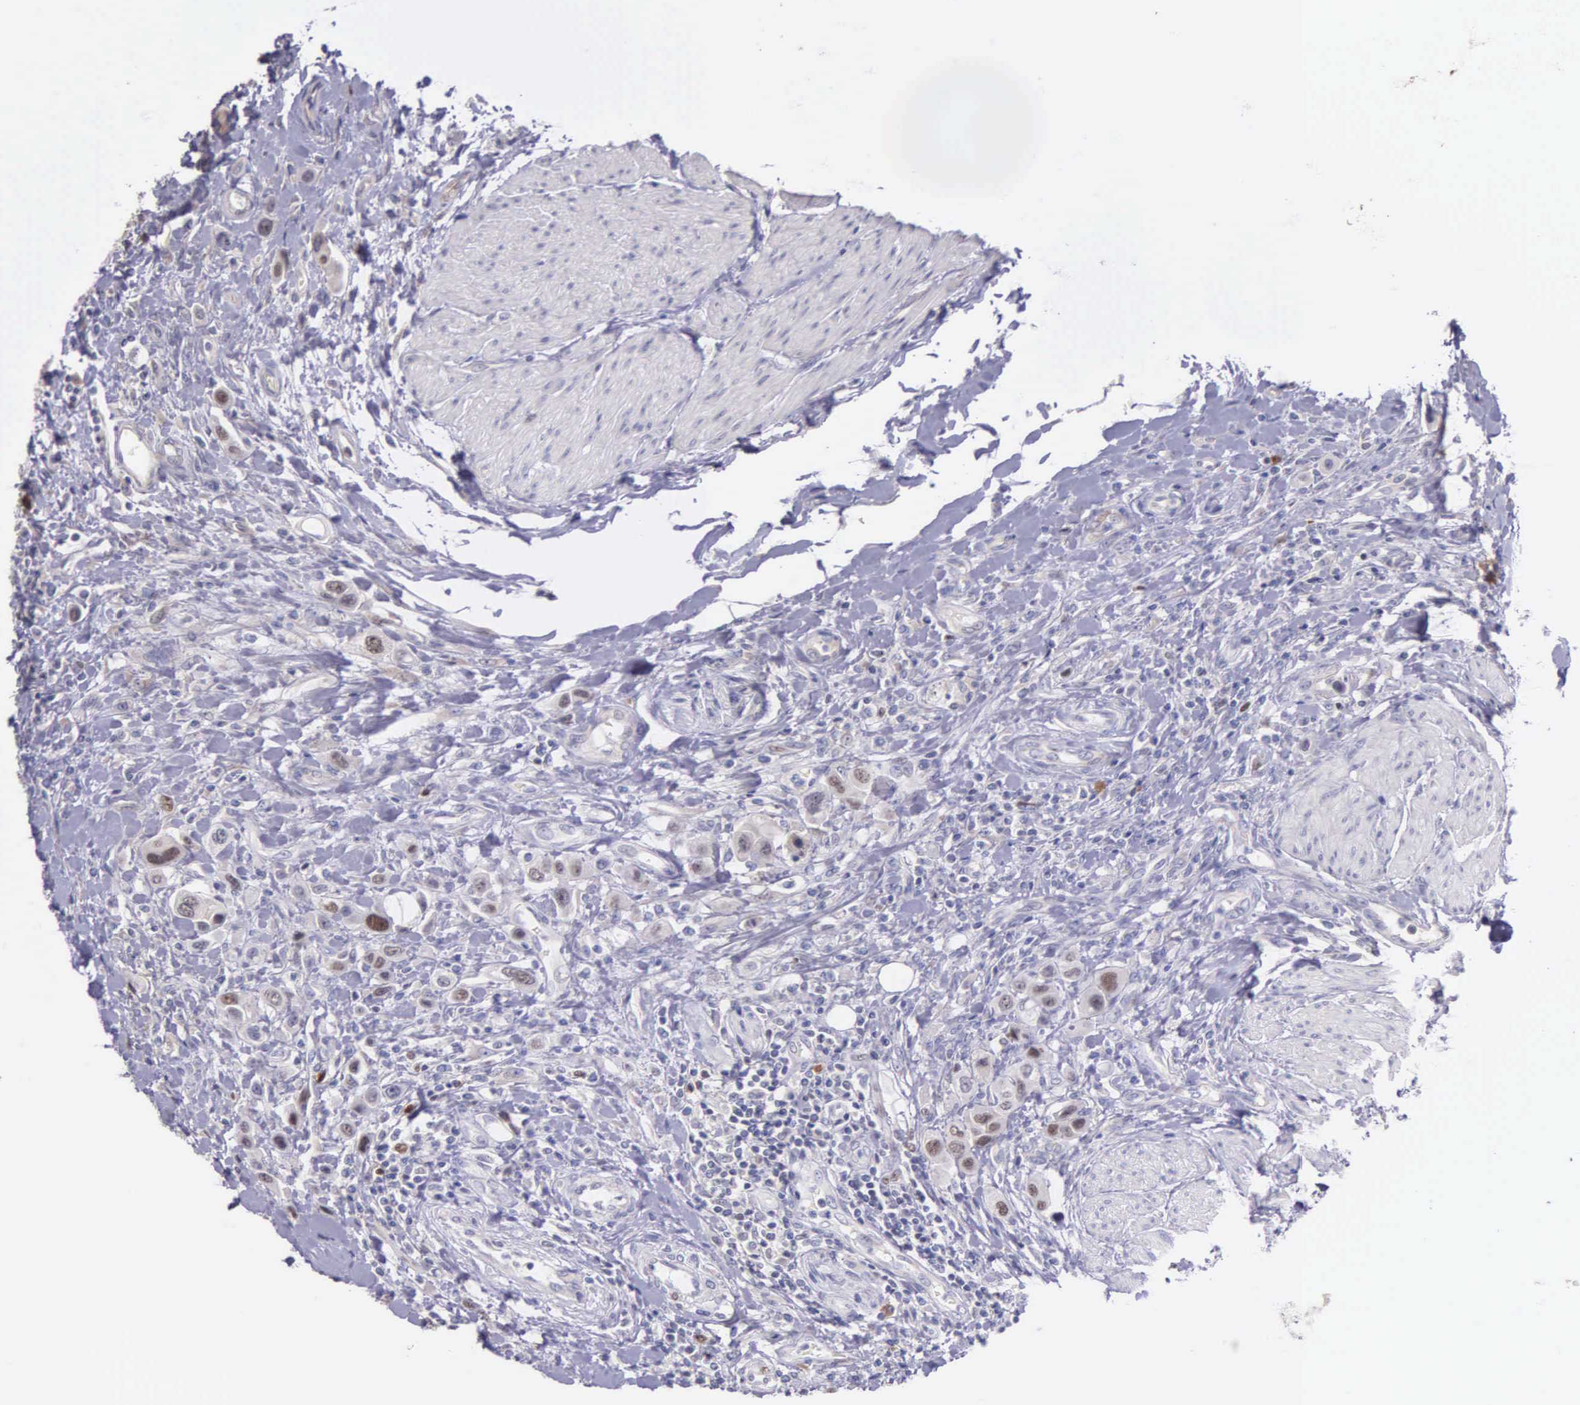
{"staining": {"intensity": "moderate", "quantity": "<25%", "location": "nuclear"}, "tissue": "urothelial cancer", "cell_type": "Tumor cells", "image_type": "cancer", "snomed": [{"axis": "morphology", "description": "Urothelial carcinoma, High grade"}, {"axis": "topography", "description": "Urinary bladder"}], "caption": "IHC image of neoplastic tissue: urothelial cancer stained using immunohistochemistry (IHC) displays low levels of moderate protein expression localized specifically in the nuclear of tumor cells, appearing as a nuclear brown color.", "gene": "MCM5", "patient": {"sex": "male", "age": 50}}